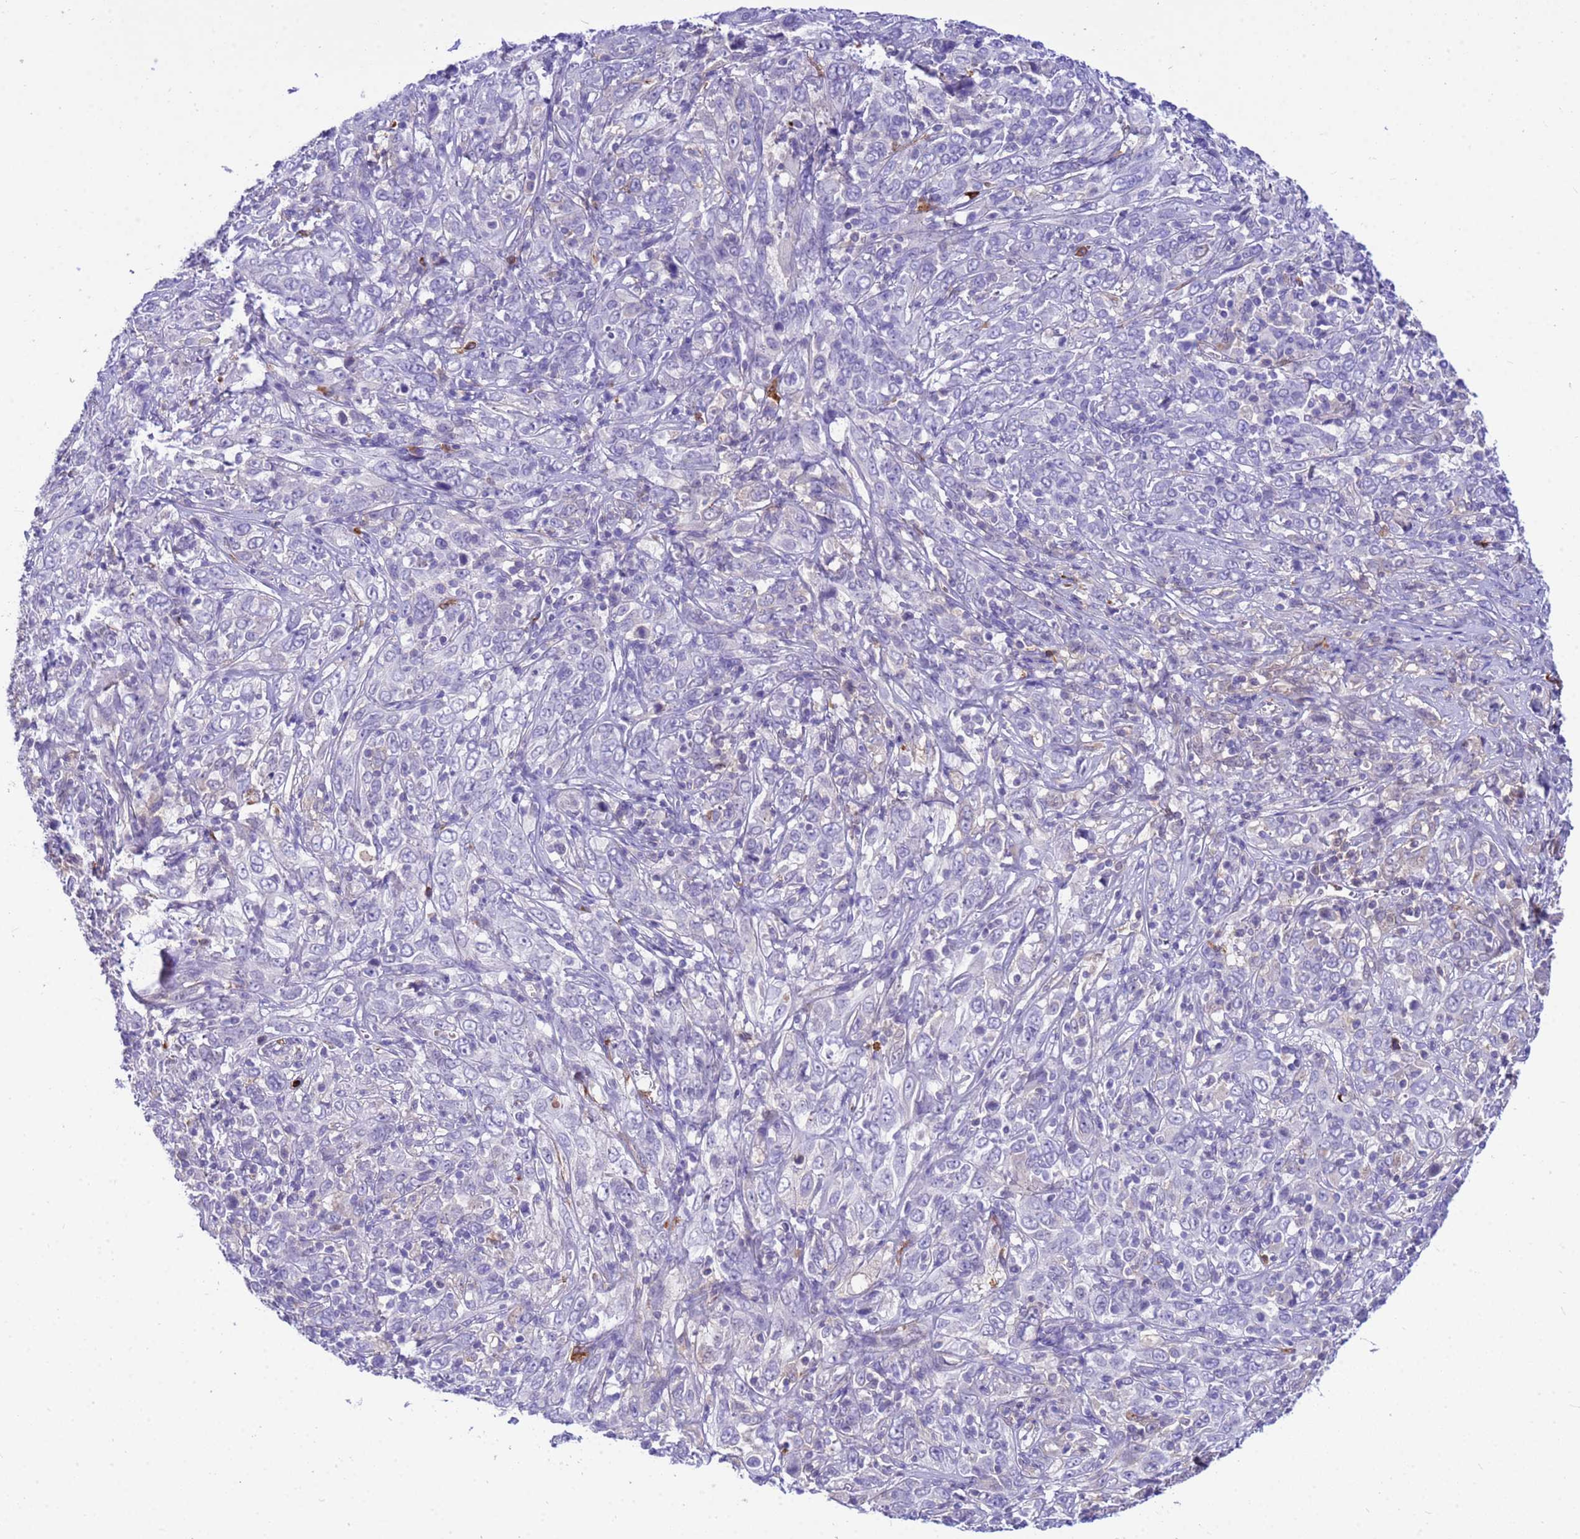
{"staining": {"intensity": "negative", "quantity": "none", "location": "none"}, "tissue": "cervical cancer", "cell_type": "Tumor cells", "image_type": "cancer", "snomed": [{"axis": "morphology", "description": "Squamous cell carcinoma, NOS"}, {"axis": "topography", "description": "Cervix"}], "caption": "The immunohistochemistry (IHC) photomicrograph has no significant positivity in tumor cells of cervical squamous cell carcinoma tissue.", "gene": "ORM1", "patient": {"sex": "female", "age": 46}}